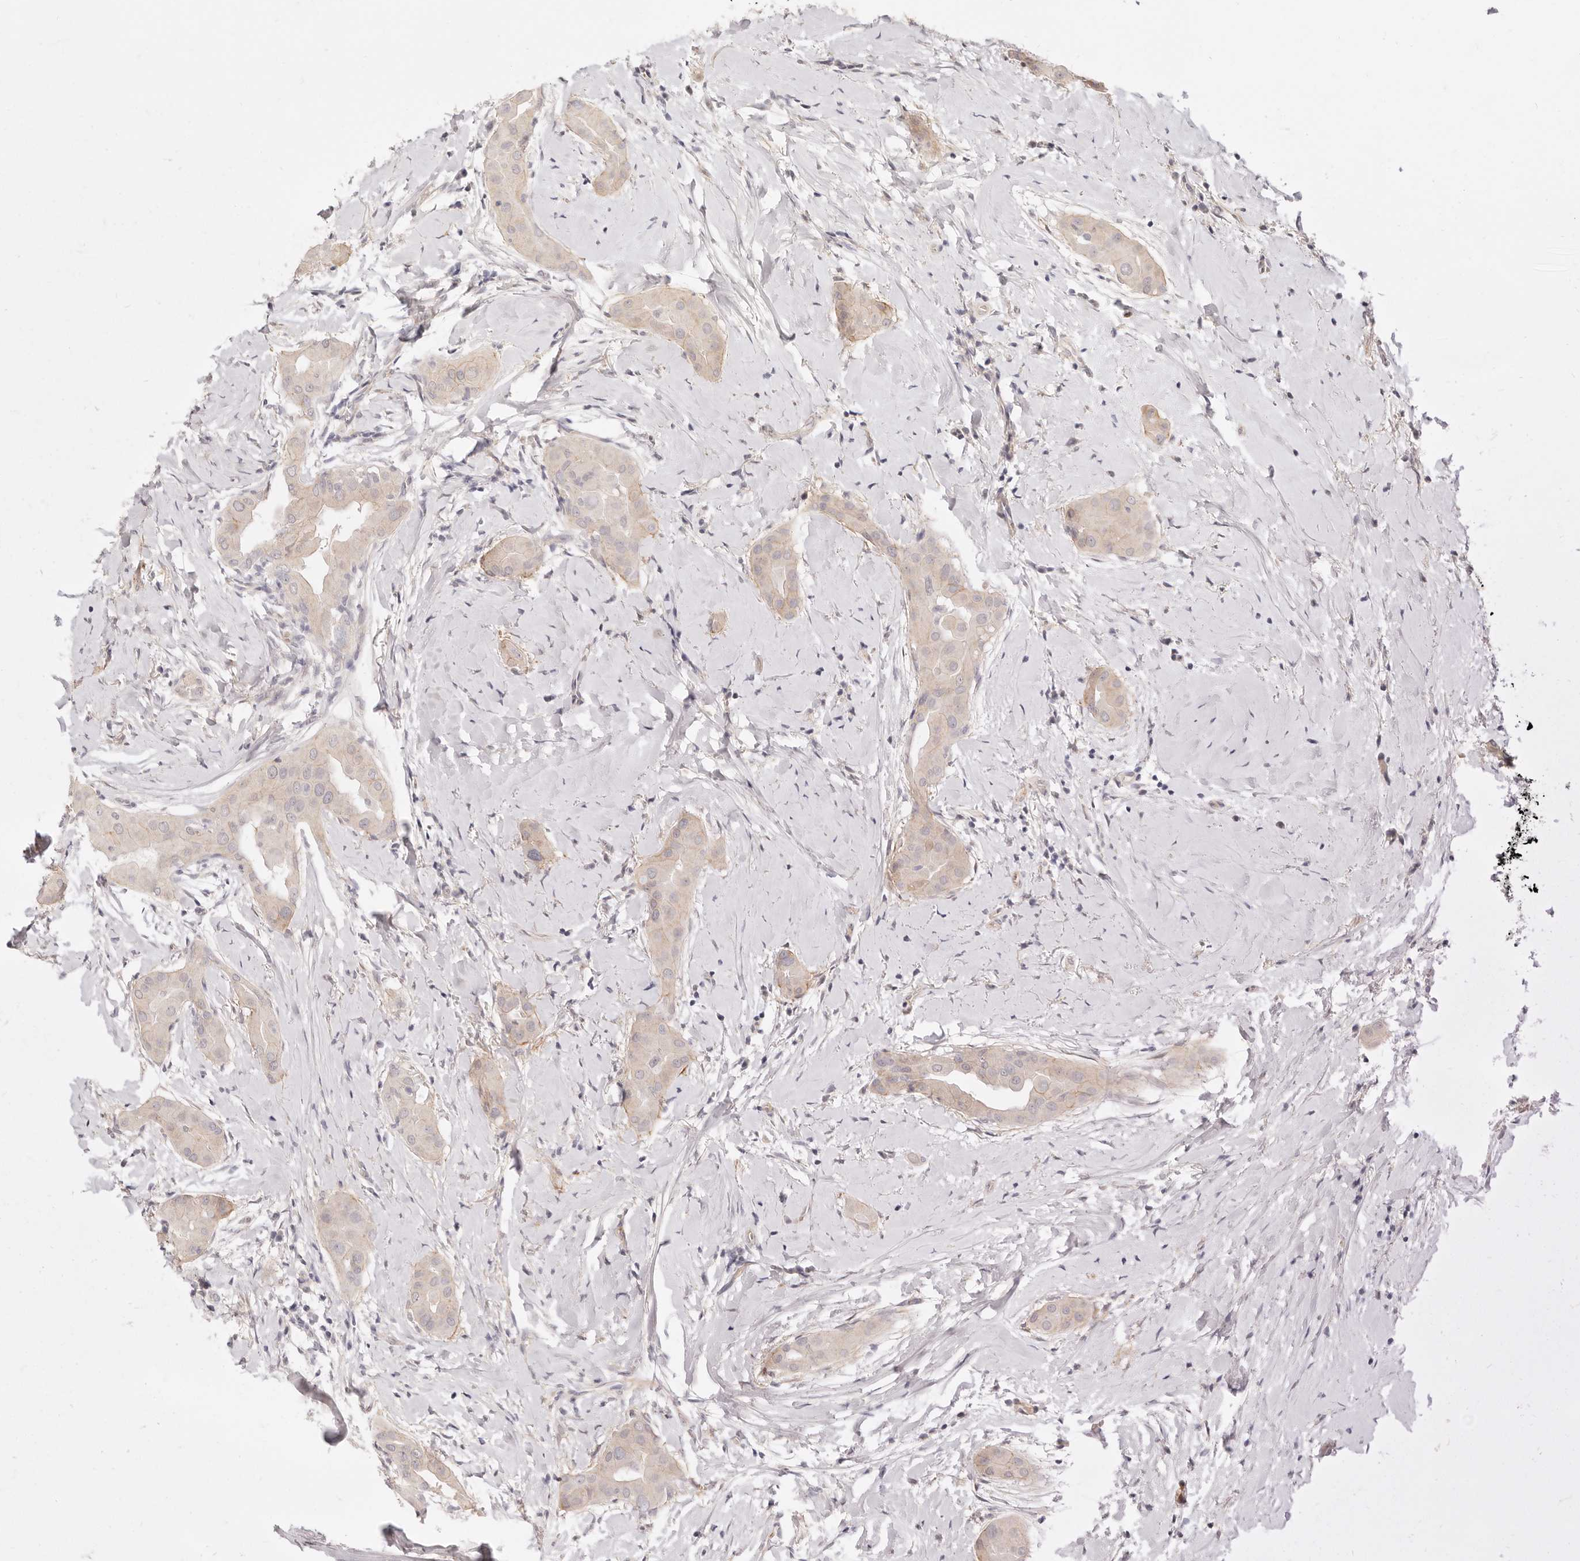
{"staining": {"intensity": "negative", "quantity": "none", "location": "none"}, "tissue": "thyroid cancer", "cell_type": "Tumor cells", "image_type": "cancer", "snomed": [{"axis": "morphology", "description": "Papillary adenocarcinoma, NOS"}, {"axis": "topography", "description": "Thyroid gland"}], "caption": "A high-resolution photomicrograph shows IHC staining of papillary adenocarcinoma (thyroid), which shows no significant positivity in tumor cells.", "gene": "UBXN10", "patient": {"sex": "male", "age": 33}}